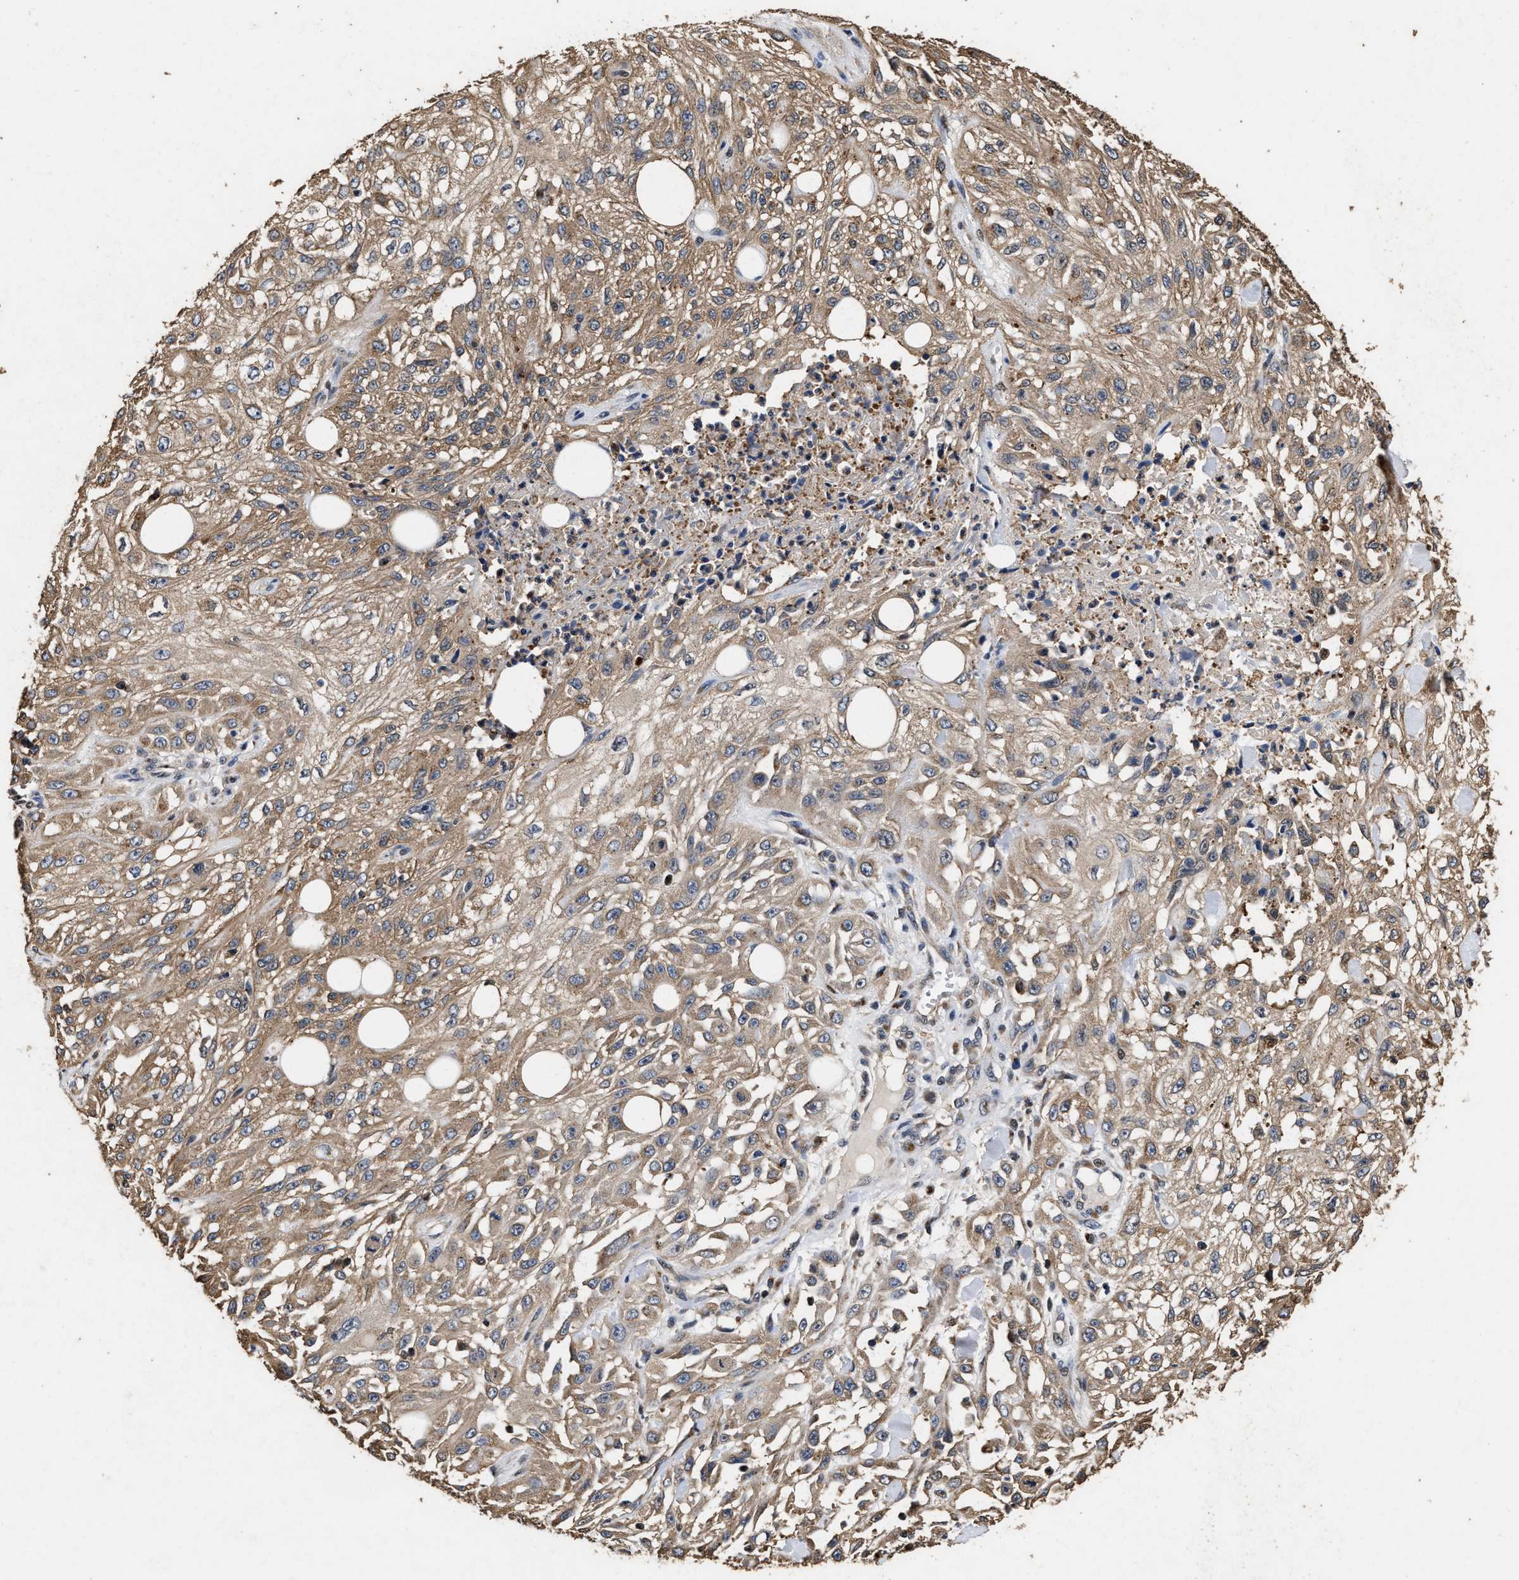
{"staining": {"intensity": "moderate", "quantity": ">75%", "location": "cytoplasmic/membranous"}, "tissue": "skin cancer", "cell_type": "Tumor cells", "image_type": "cancer", "snomed": [{"axis": "morphology", "description": "Squamous cell carcinoma, NOS"}, {"axis": "morphology", "description": "Squamous cell carcinoma, metastatic, NOS"}, {"axis": "topography", "description": "Skin"}, {"axis": "topography", "description": "Lymph node"}], "caption": "Immunohistochemical staining of human skin cancer (metastatic squamous cell carcinoma) exhibits moderate cytoplasmic/membranous protein staining in approximately >75% of tumor cells.", "gene": "TPST2", "patient": {"sex": "male", "age": 75}}